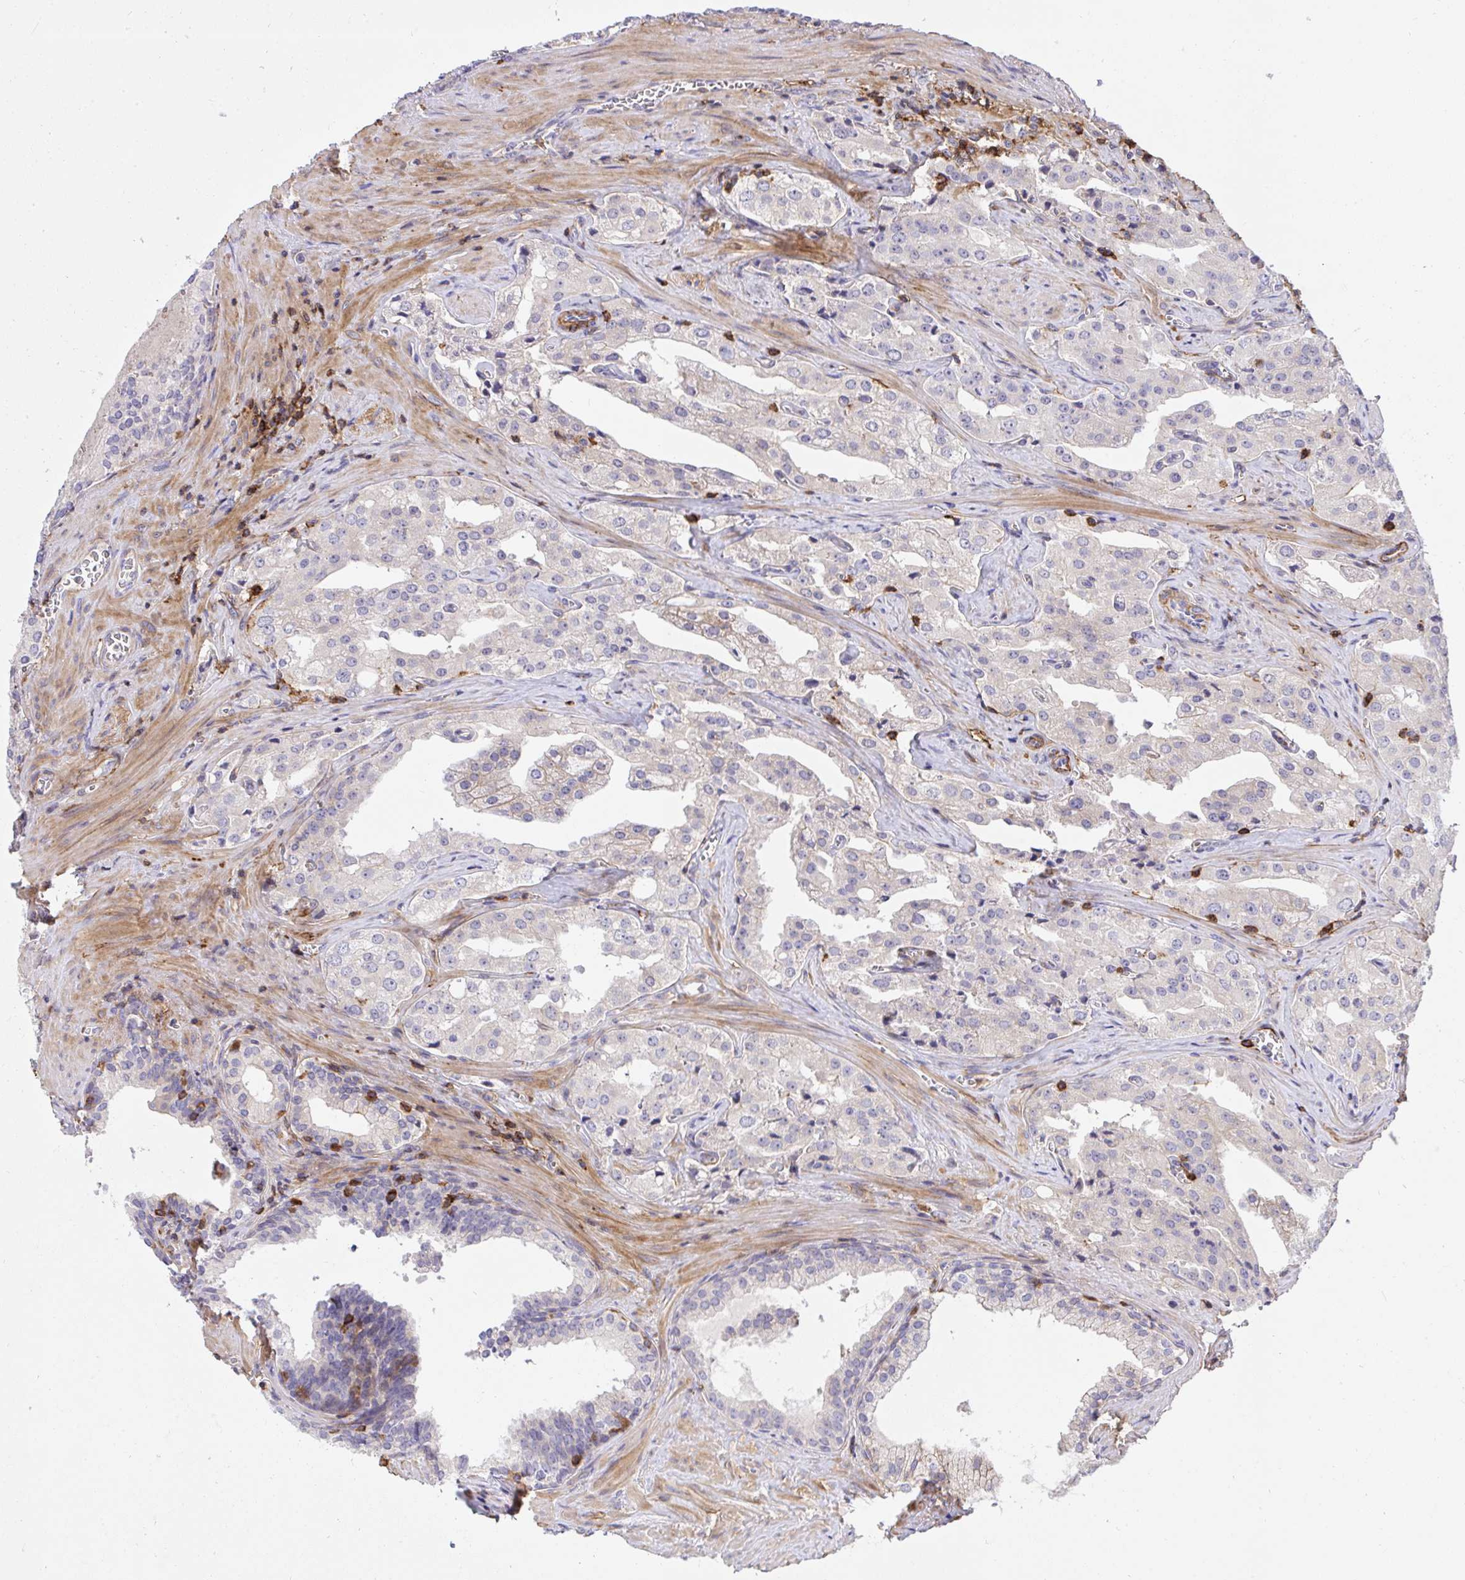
{"staining": {"intensity": "negative", "quantity": "none", "location": "none"}, "tissue": "prostate cancer", "cell_type": "Tumor cells", "image_type": "cancer", "snomed": [{"axis": "morphology", "description": "Adenocarcinoma, High grade"}, {"axis": "topography", "description": "Prostate"}], "caption": "High power microscopy photomicrograph of an IHC histopathology image of prostate high-grade adenocarcinoma, revealing no significant staining in tumor cells.", "gene": "ERI1", "patient": {"sex": "male", "age": 68}}